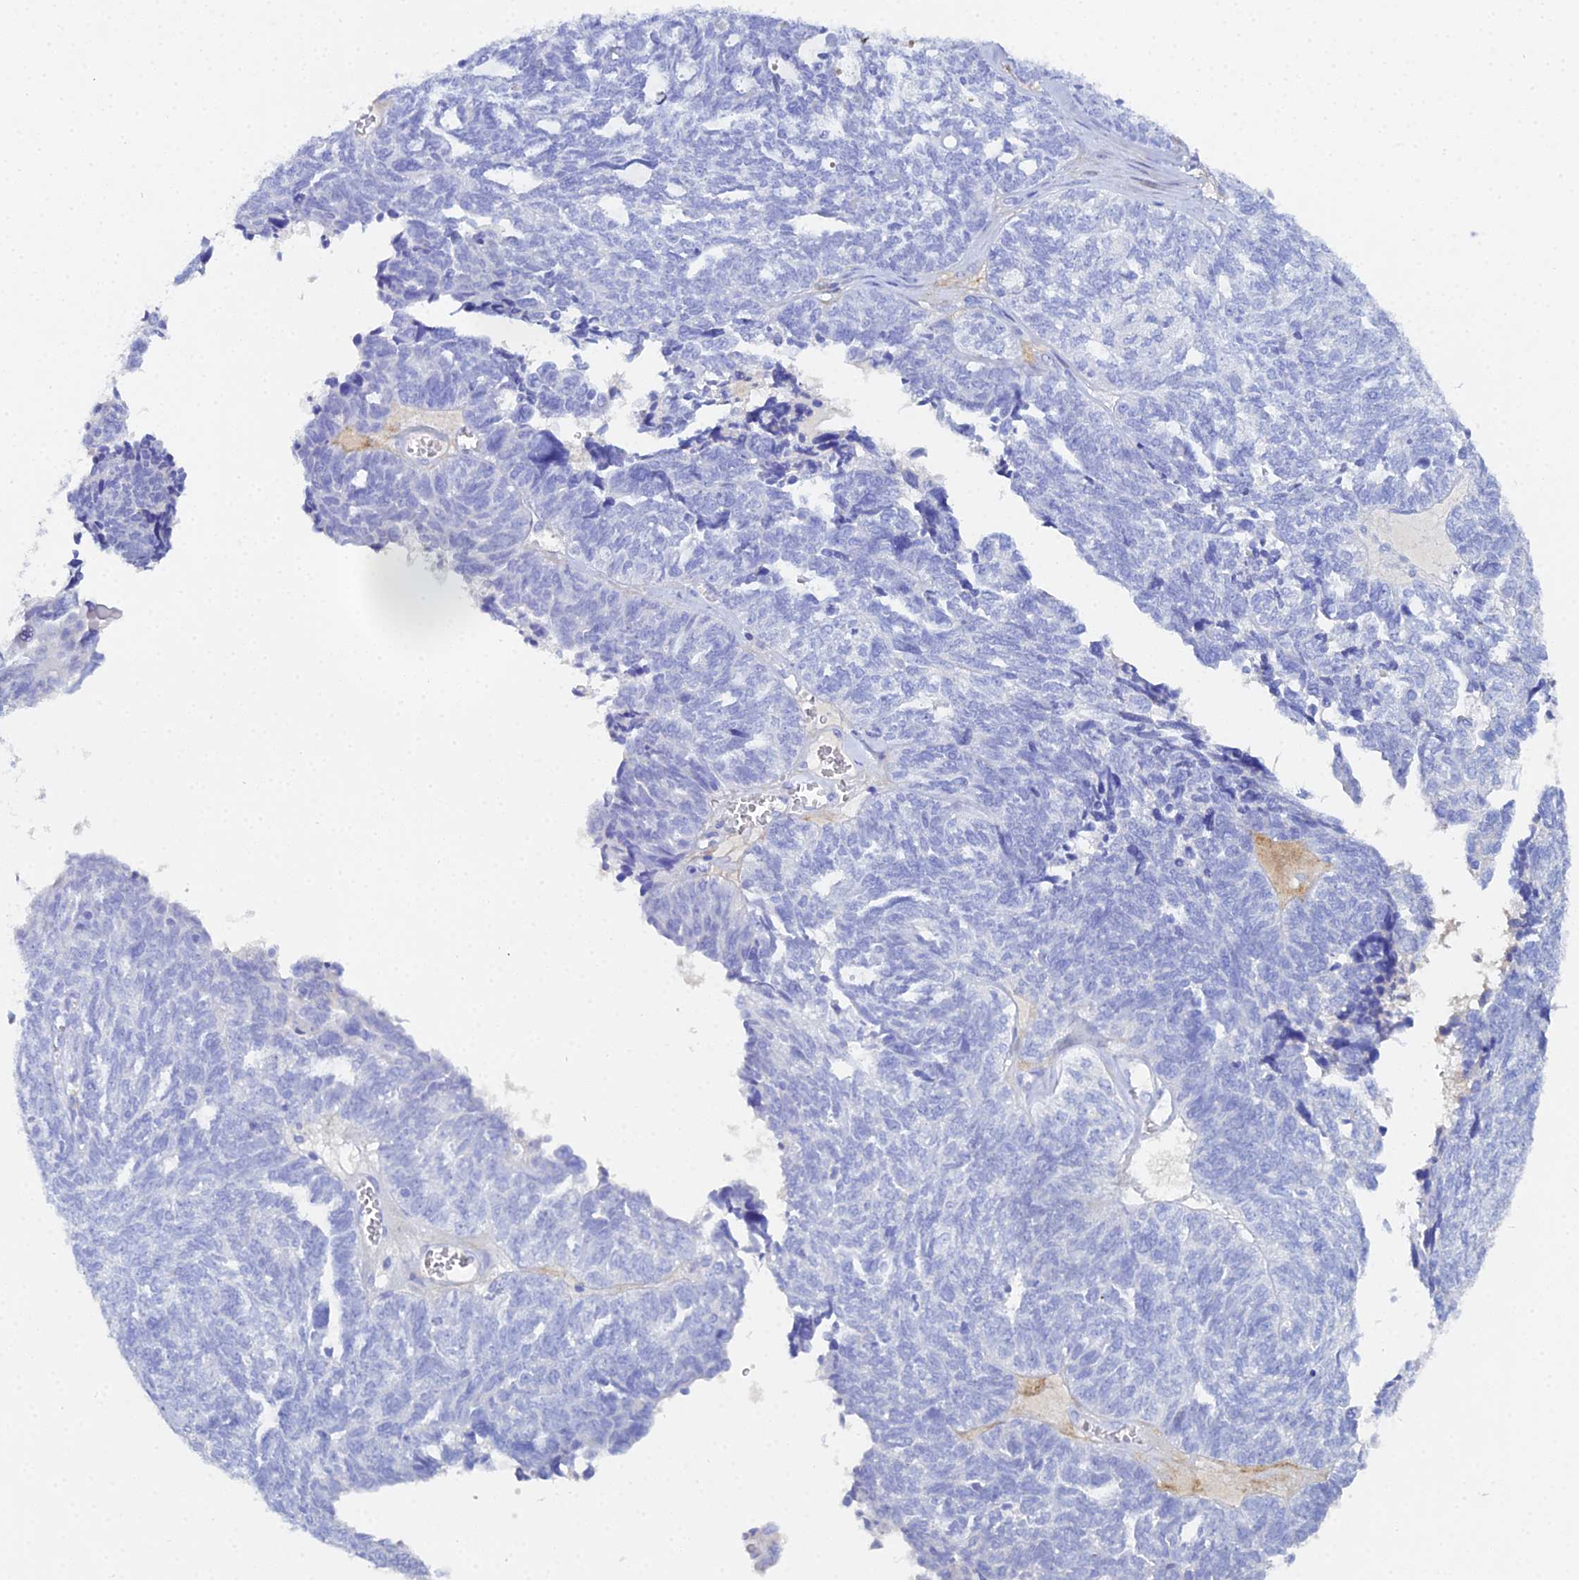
{"staining": {"intensity": "negative", "quantity": "none", "location": "none"}, "tissue": "ovarian cancer", "cell_type": "Tumor cells", "image_type": "cancer", "snomed": [{"axis": "morphology", "description": "Cystadenocarcinoma, serous, NOS"}, {"axis": "topography", "description": "Ovary"}], "caption": "An IHC photomicrograph of ovarian cancer is shown. There is no staining in tumor cells of ovarian cancer.", "gene": "CELA3A", "patient": {"sex": "female", "age": 79}}